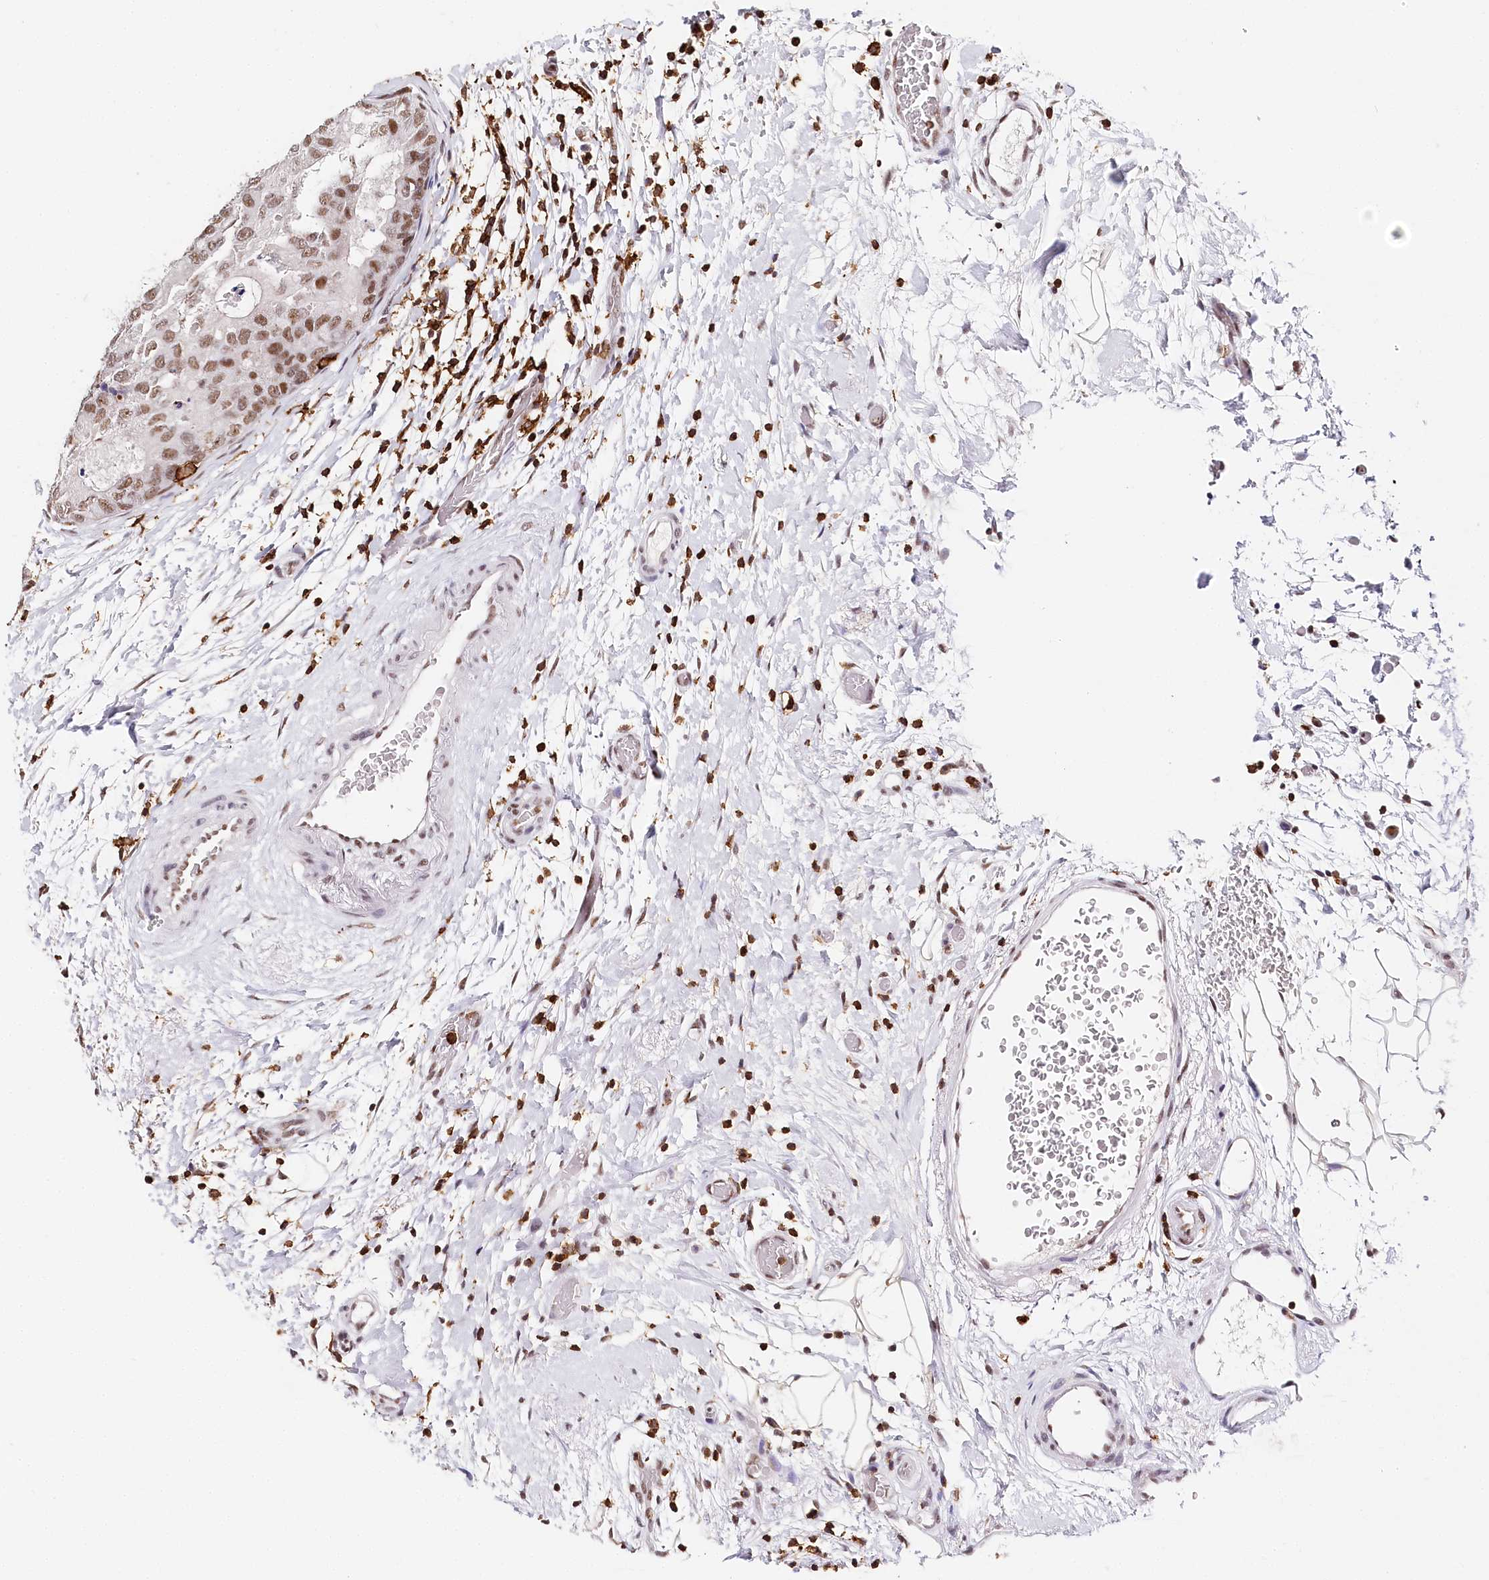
{"staining": {"intensity": "moderate", "quantity": ">75%", "location": "nuclear"}, "tissue": "breast cancer", "cell_type": "Tumor cells", "image_type": "cancer", "snomed": [{"axis": "morphology", "description": "Duct carcinoma"}, {"axis": "topography", "description": "Breast"}], "caption": "Human breast intraductal carcinoma stained with a brown dye displays moderate nuclear positive expression in about >75% of tumor cells.", "gene": "BARD1", "patient": {"sex": "female", "age": 62}}